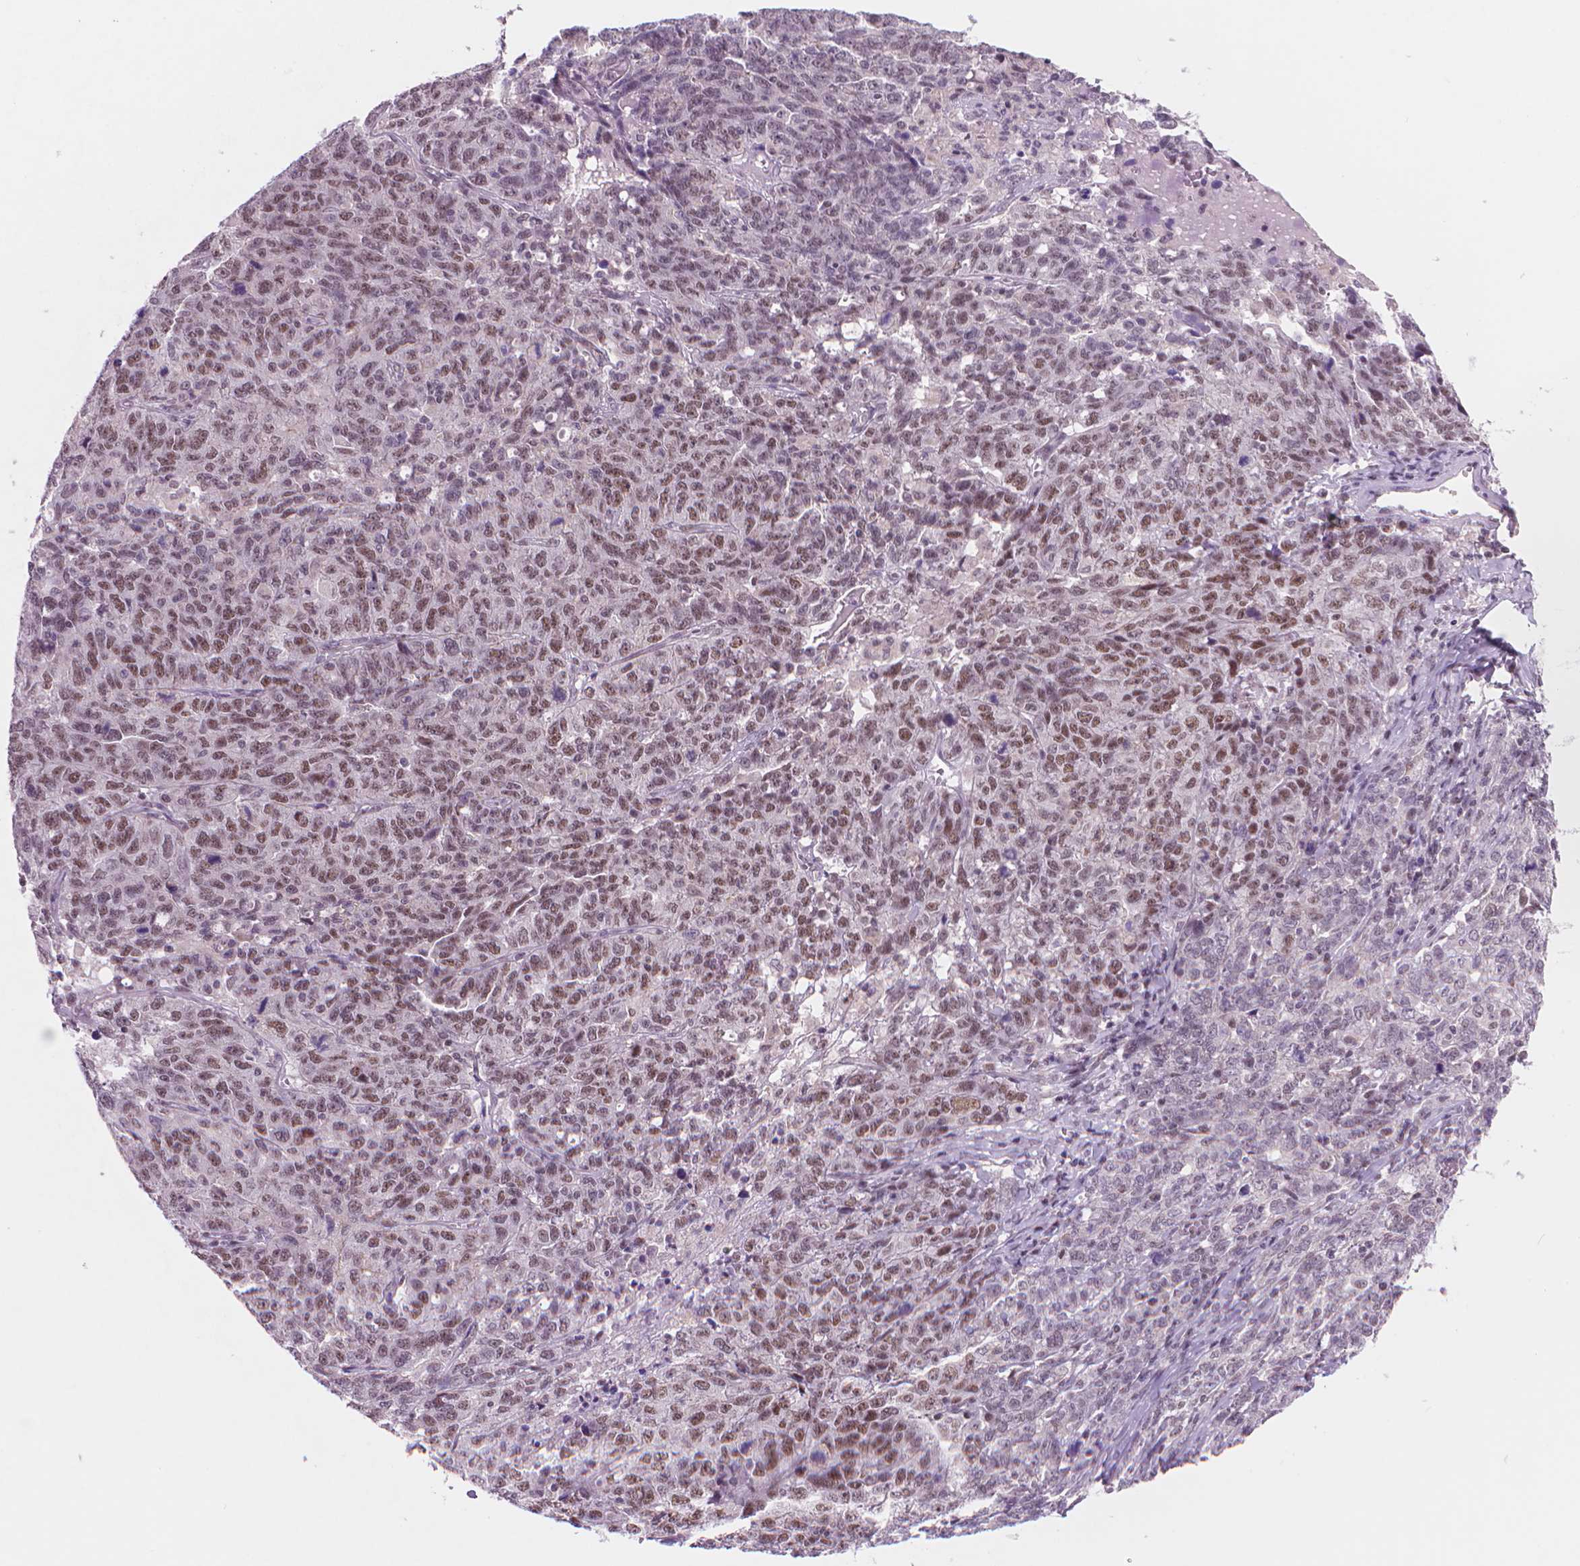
{"staining": {"intensity": "weak", "quantity": "25%-75%", "location": "nuclear"}, "tissue": "ovarian cancer", "cell_type": "Tumor cells", "image_type": "cancer", "snomed": [{"axis": "morphology", "description": "Cystadenocarcinoma, serous, NOS"}, {"axis": "topography", "description": "Ovary"}], "caption": "Immunohistochemistry micrograph of neoplastic tissue: ovarian cancer (serous cystadenocarcinoma) stained using immunohistochemistry displays low levels of weak protein expression localized specifically in the nuclear of tumor cells, appearing as a nuclear brown color.", "gene": "POLR3D", "patient": {"sex": "female", "age": 71}}